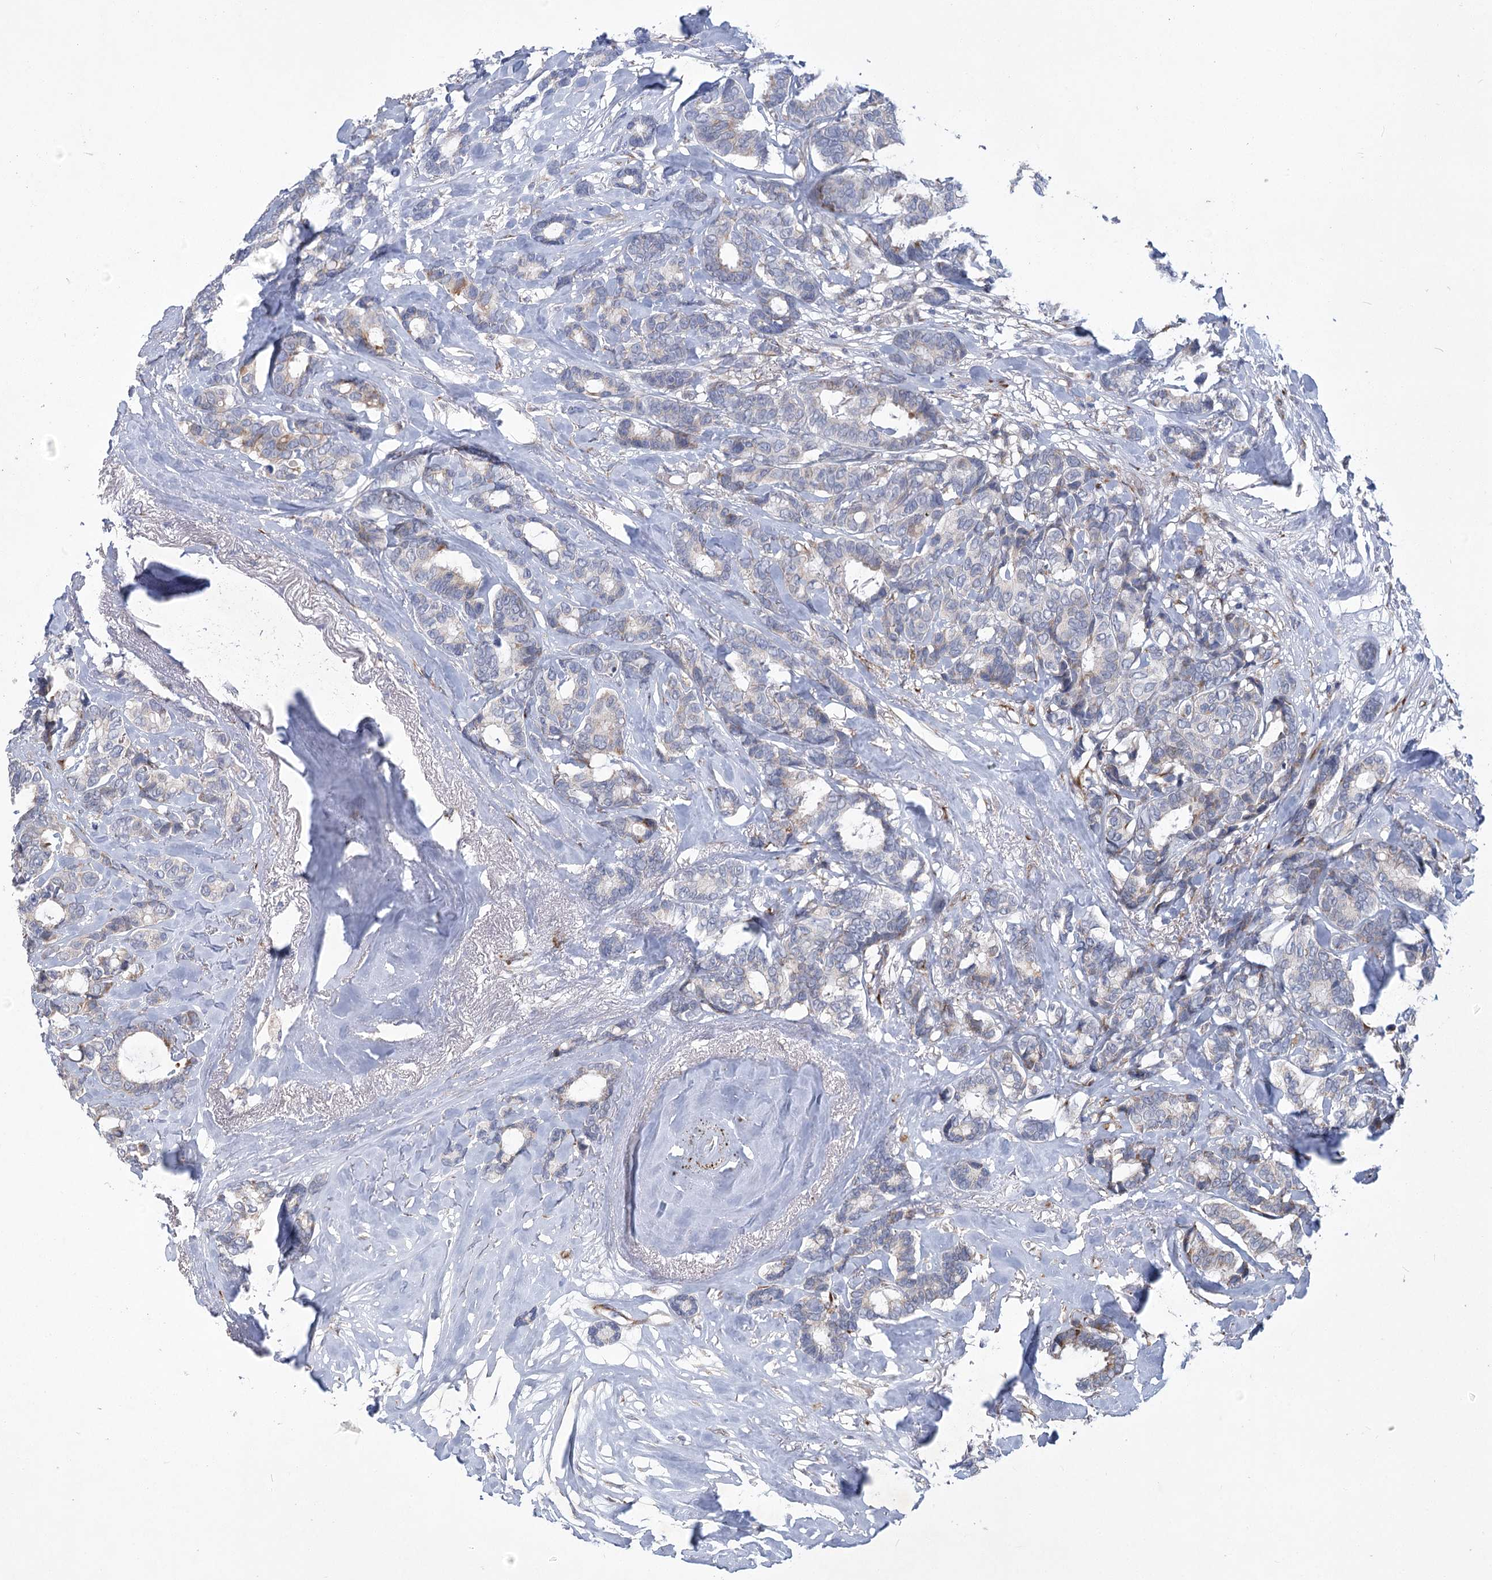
{"staining": {"intensity": "negative", "quantity": "none", "location": "none"}, "tissue": "breast cancer", "cell_type": "Tumor cells", "image_type": "cancer", "snomed": [{"axis": "morphology", "description": "Duct carcinoma"}, {"axis": "topography", "description": "Breast"}], "caption": "A micrograph of breast cancer (invasive ductal carcinoma) stained for a protein reveals no brown staining in tumor cells. (Immunohistochemistry (ihc), brightfield microscopy, high magnification).", "gene": "GCNT4", "patient": {"sex": "female", "age": 87}}